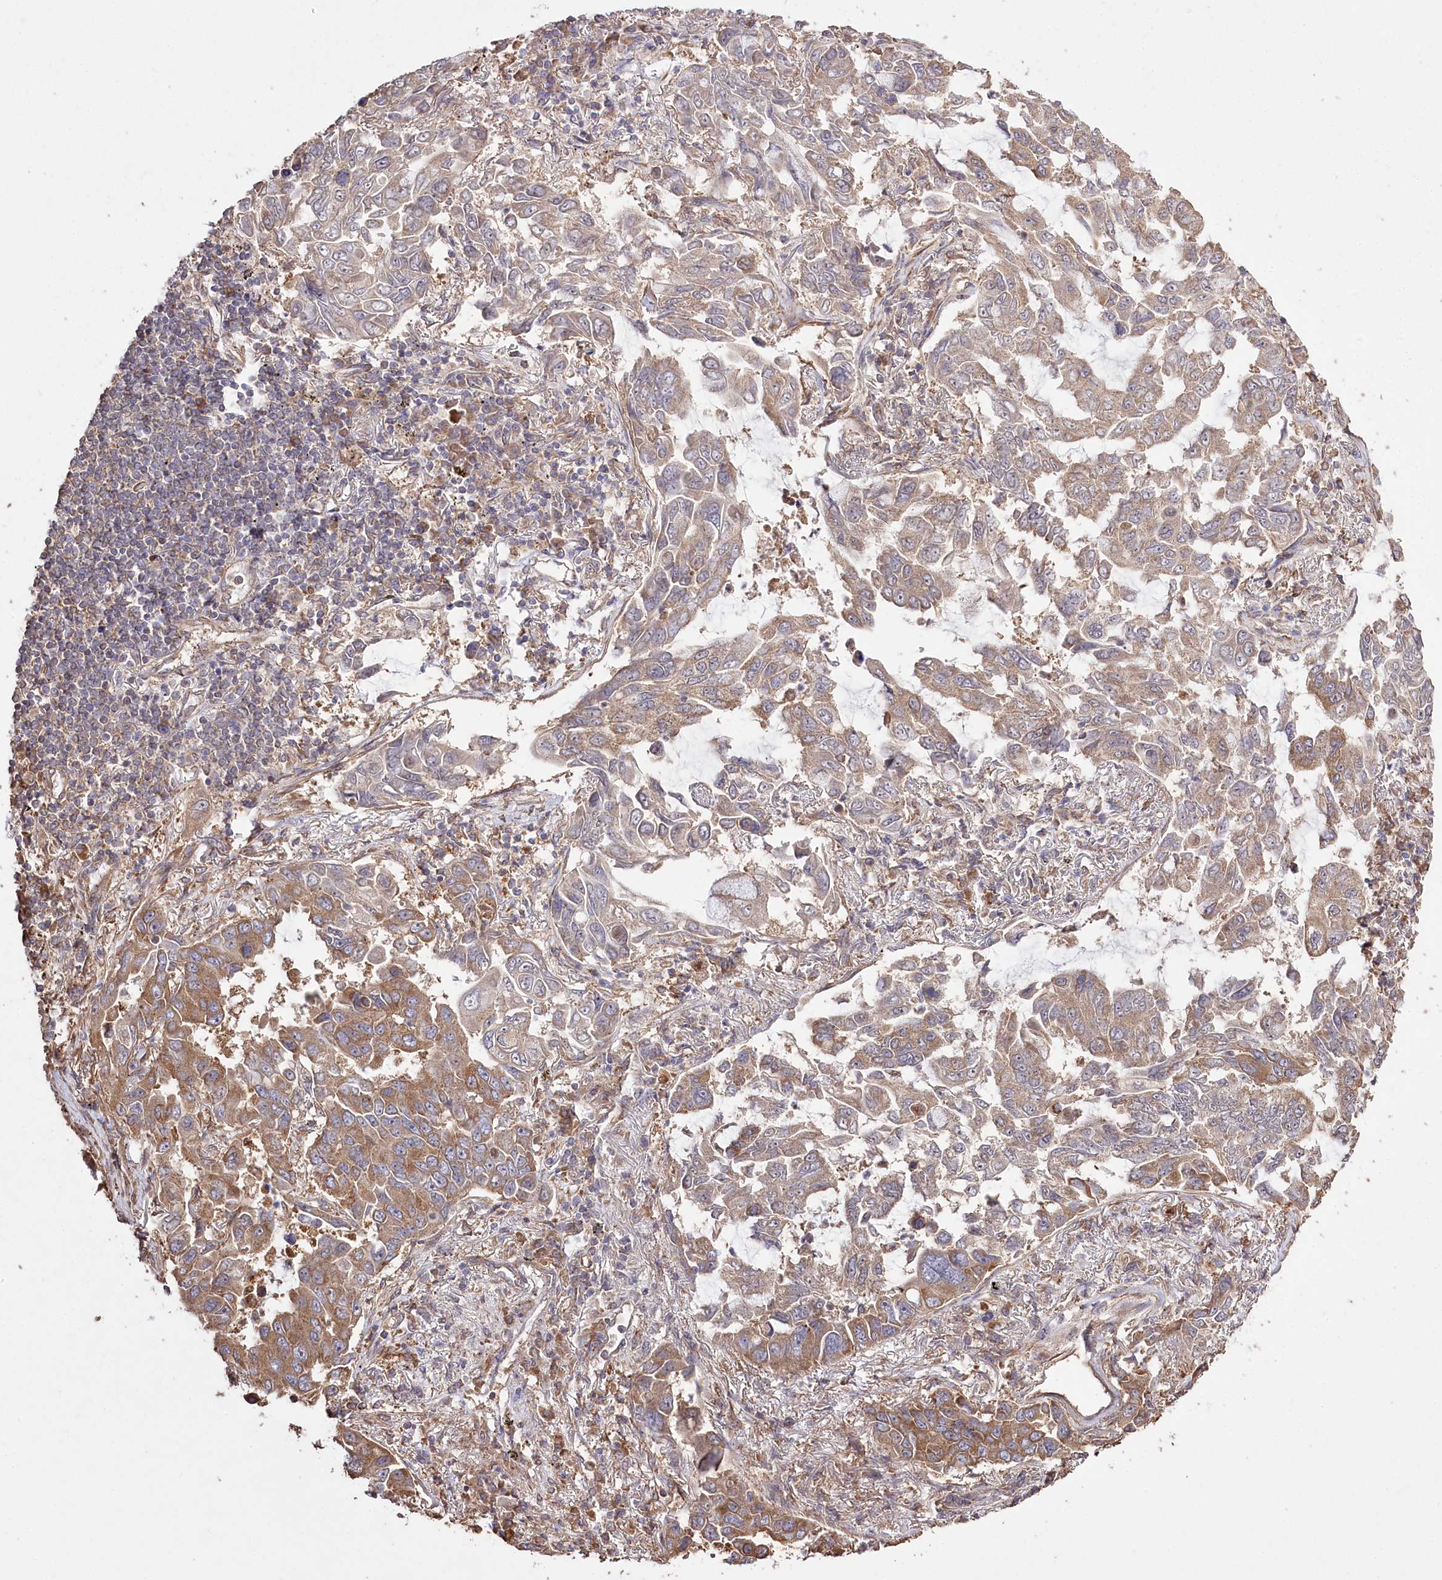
{"staining": {"intensity": "moderate", "quantity": "25%-75%", "location": "cytoplasmic/membranous"}, "tissue": "lung cancer", "cell_type": "Tumor cells", "image_type": "cancer", "snomed": [{"axis": "morphology", "description": "Adenocarcinoma, NOS"}, {"axis": "topography", "description": "Lung"}], "caption": "The immunohistochemical stain highlights moderate cytoplasmic/membranous positivity in tumor cells of lung cancer tissue.", "gene": "PRSS53", "patient": {"sex": "male", "age": 64}}